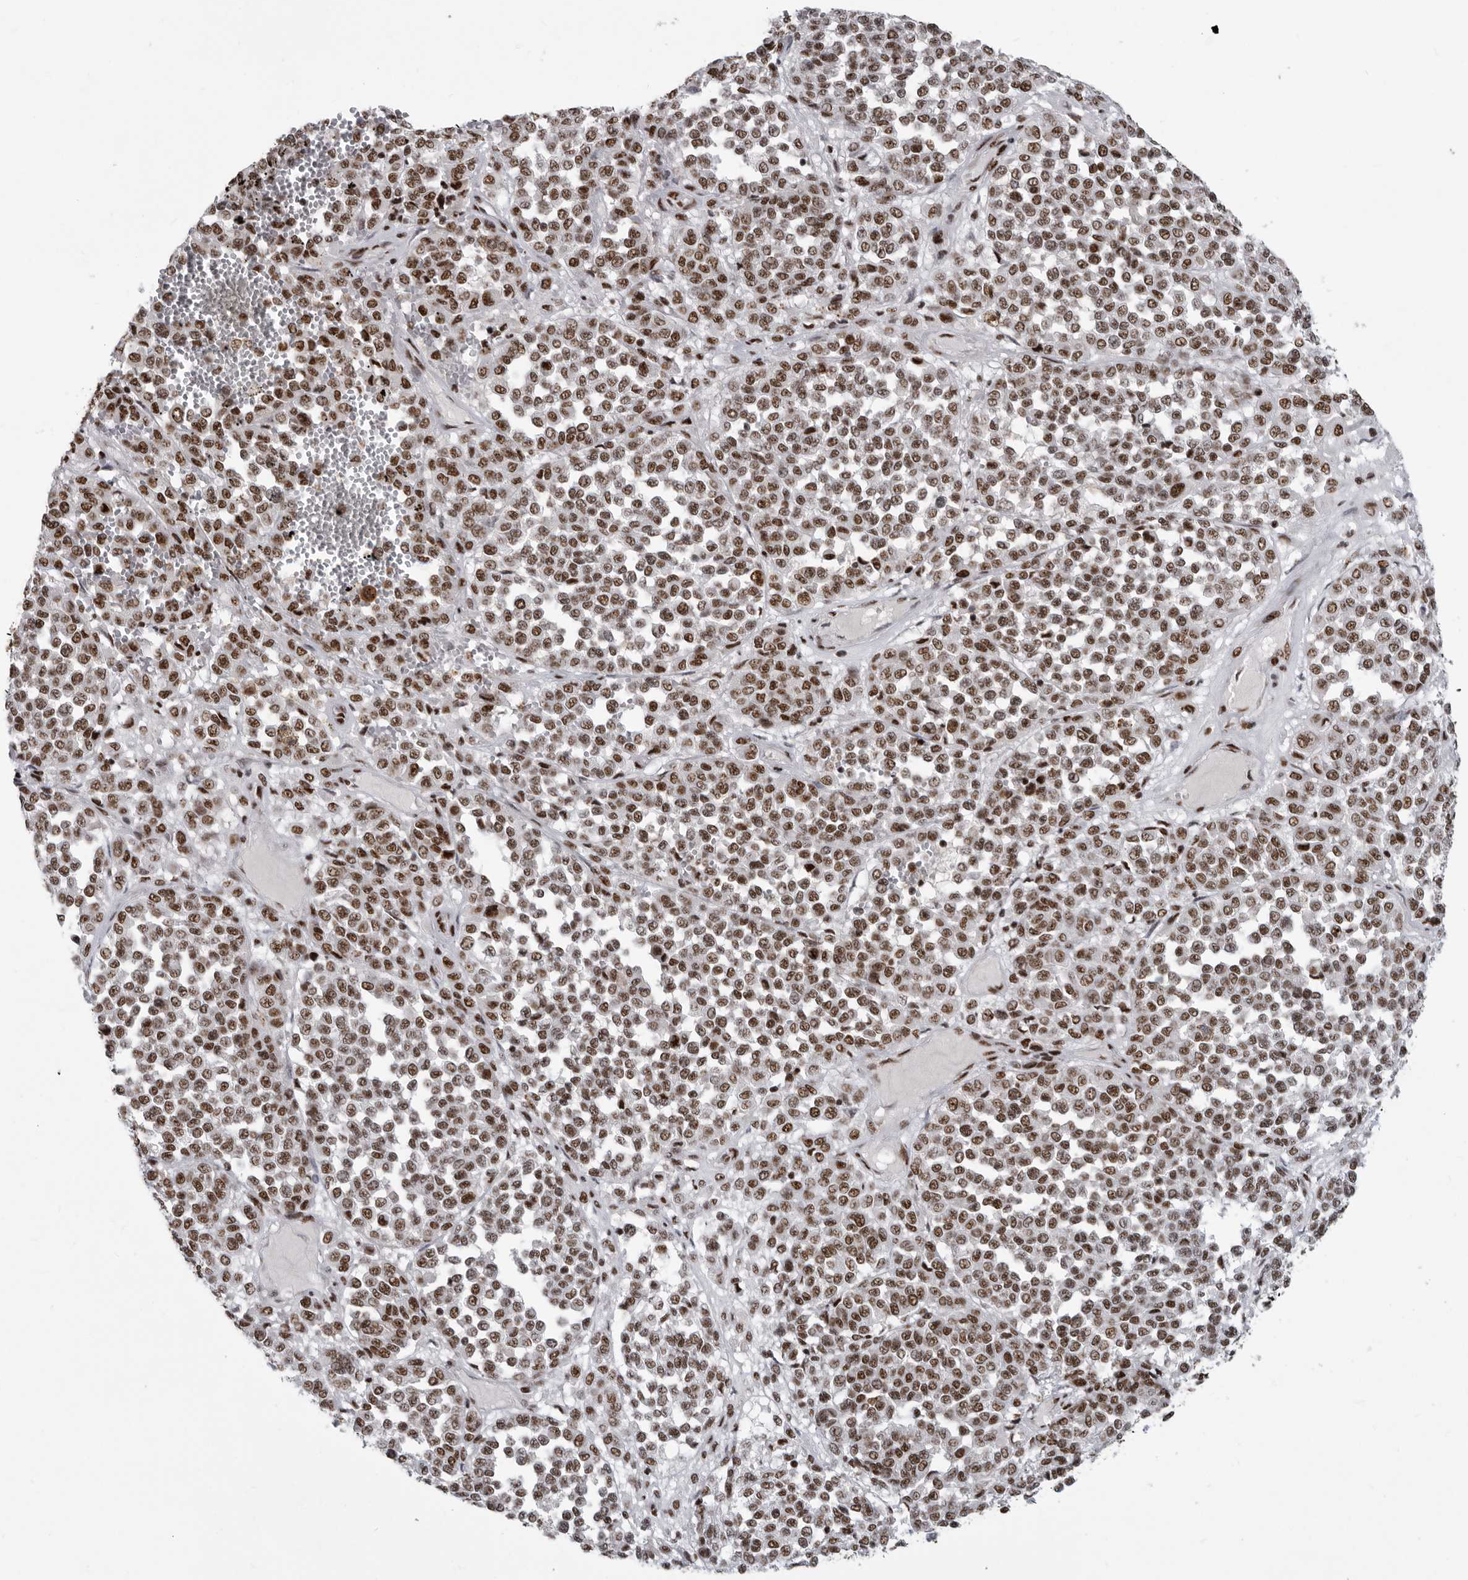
{"staining": {"intensity": "moderate", "quantity": ">75%", "location": "nuclear"}, "tissue": "melanoma", "cell_type": "Tumor cells", "image_type": "cancer", "snomed": [{"axis": "morphology", "description": "Malignant melanoma, Metastatic site"}, {"axis": "topography", "description": "Pancreas"}], "caption": "Protein expression by immunohistochemistry displays moderate nuclear staining in about >75% of tumor cells in malignant melanoma (metastatic site).", "gene": "BCLAF1", "patient": {"sex": "female", "age": 30}}